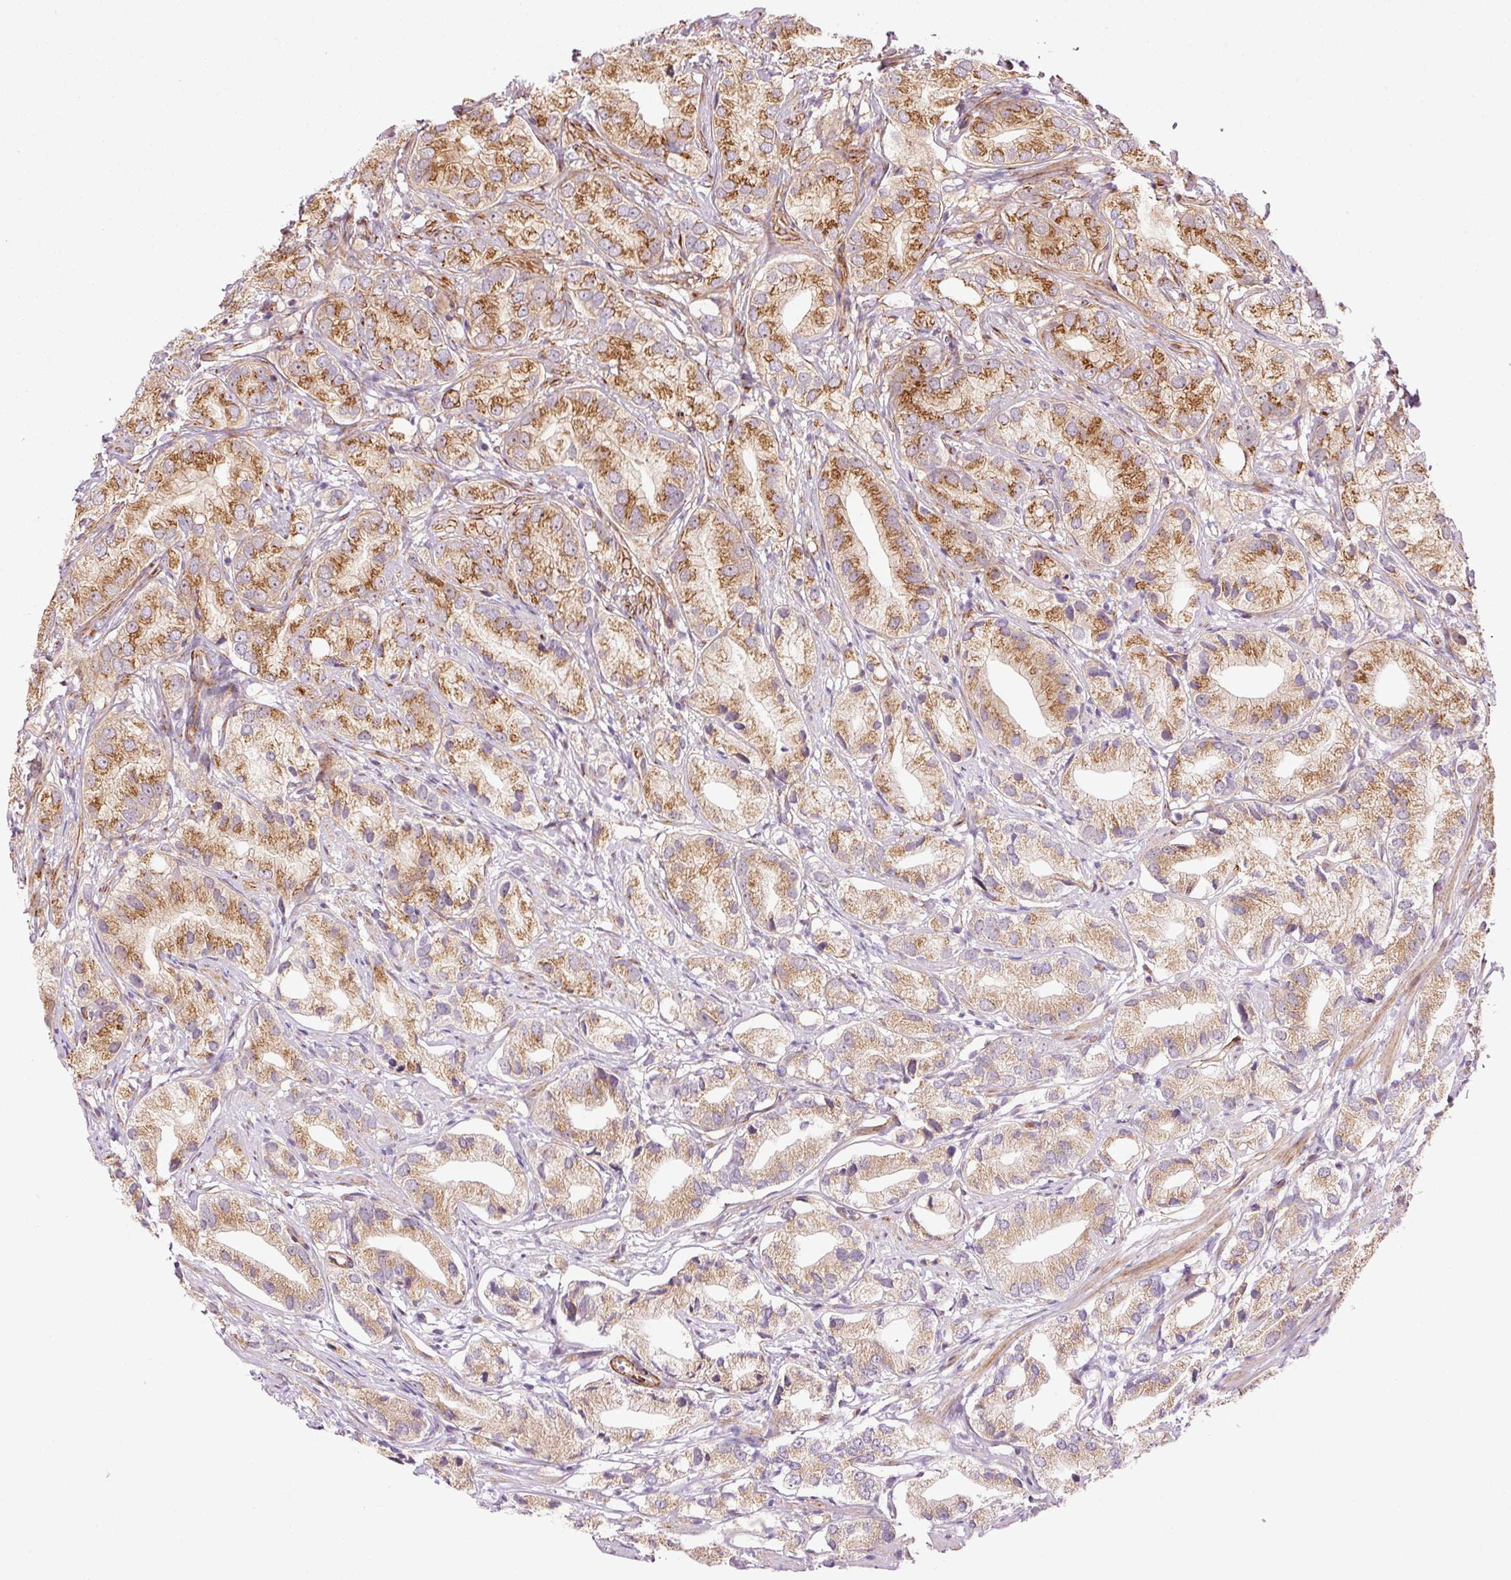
{"staining": {"intensity": "moderate", "quantity": ">75%", "location": "cytoplasmic/membranous"}, "tissue": "prostate cancer", "cell_type": "Tumor cells", "image_type": "cancer", "snomed": [{"axis": "morphology", "description": "Adenocarcinoma, High grade"}, {"axis": "topography", "description": "Prostate"}], "caption": "A high-resolution photomicrograph shows IHC staining of prostate cancer, which exhibits moderate cytoplasmic/membranous expression in about >75% of tumor cells. (DAB (3,3'-diaminobenzidine) IHC with brightfield microscopy, high magnification).", "gene": "PPP1R14B", "patient": {"sex": "male", "age": 82}}